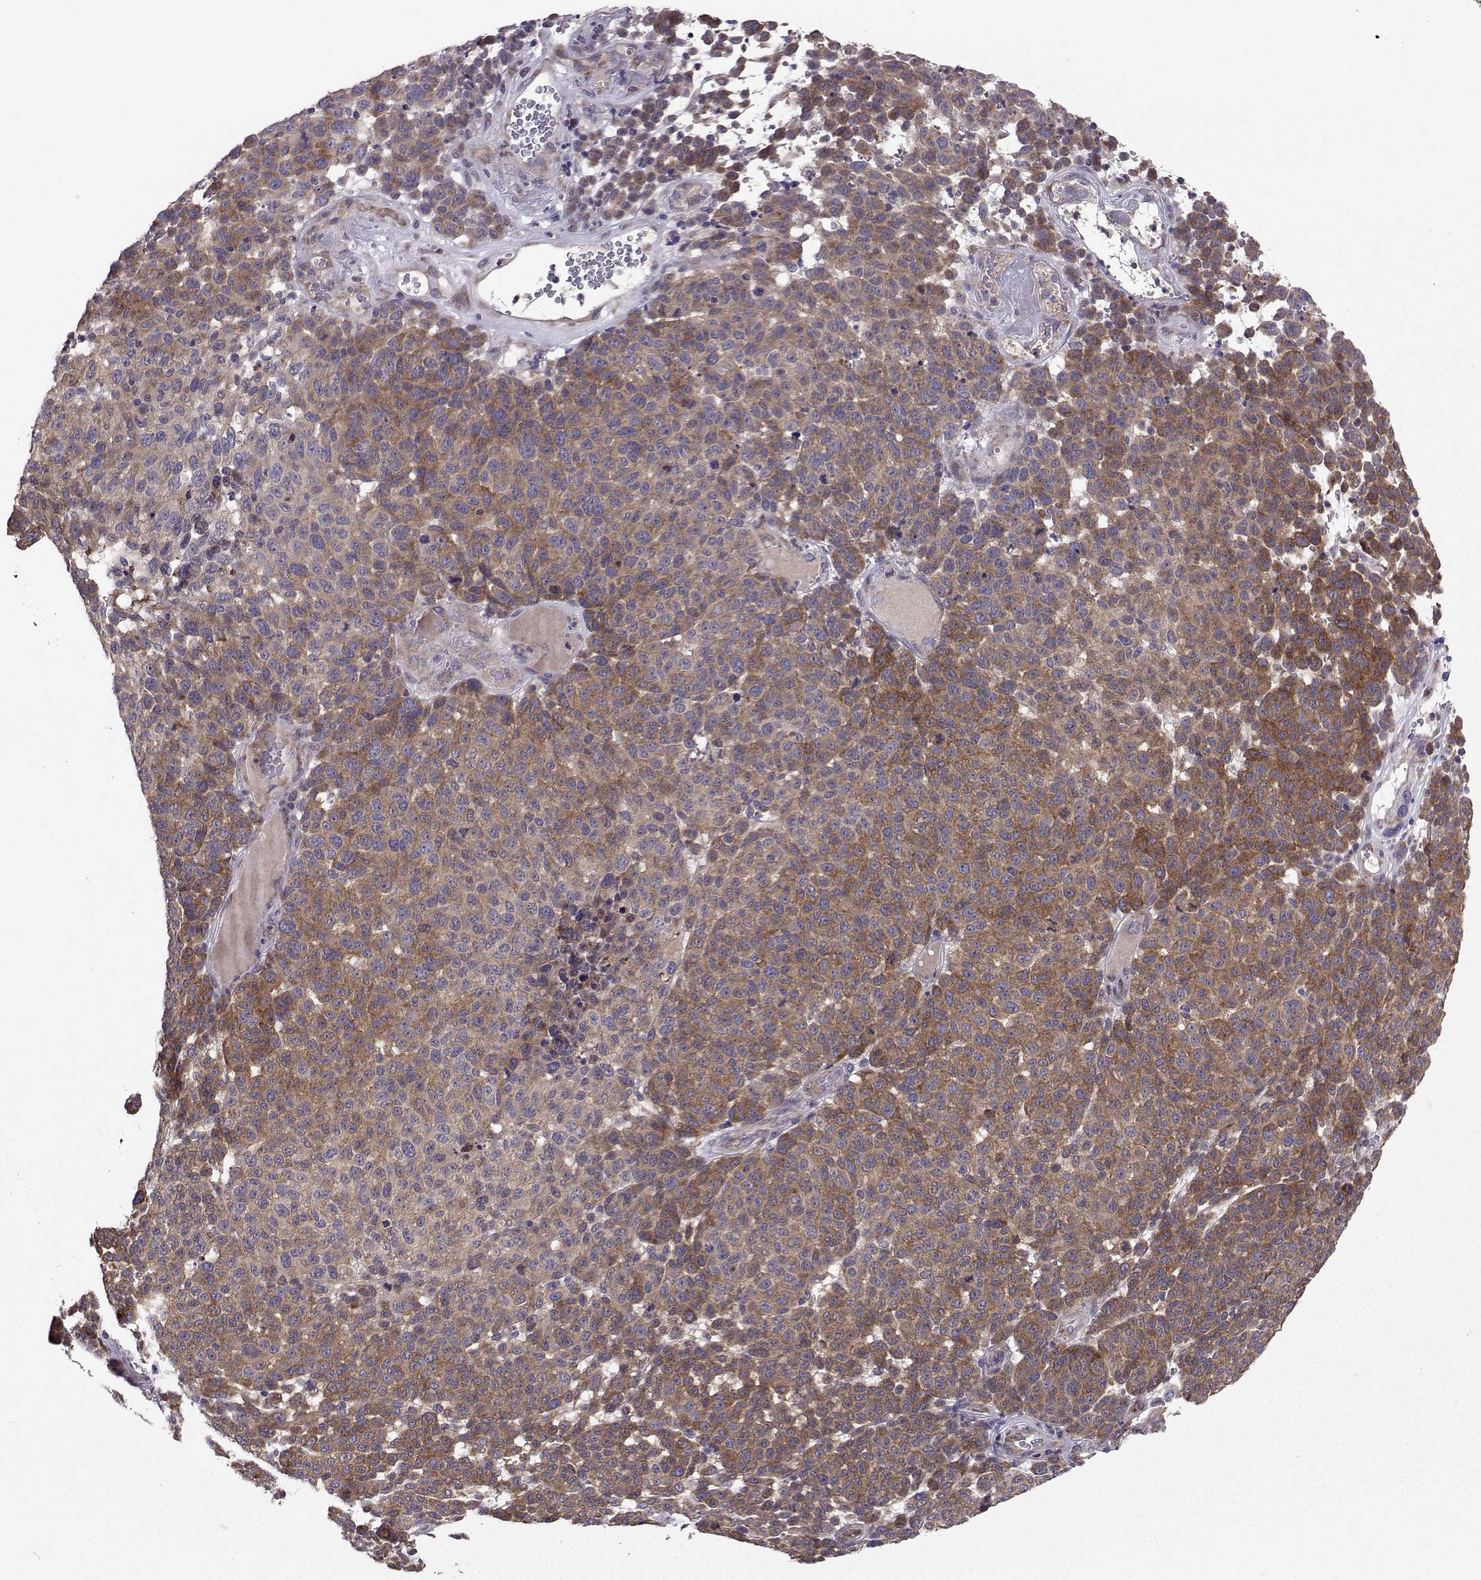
{"staining": {"intensity": "moderate", "quantity": ">75%", "location": "cytoplasmic/membranous"}, "tissue": "melanoma", "cell_type": "Tumor cells", "image_type": "cancer", "snomed": [{"axis": "morphology", "description": "Malignant melanoma, NOS"}, {"axis": "topography", "description": "Skin"}], "caption": "Immunohistochemical staining of malignant melanoma demonstrates medium levels of moderate cytoplasmic/membranous protein staining in about >75% of tumor cells. Using DAB (brown) and hematoxylin (blue) stains, captured at high magnification using brightfield microscopy.", "gene": "STXBP5", "patient": {"sex": "male", "age": 59}}